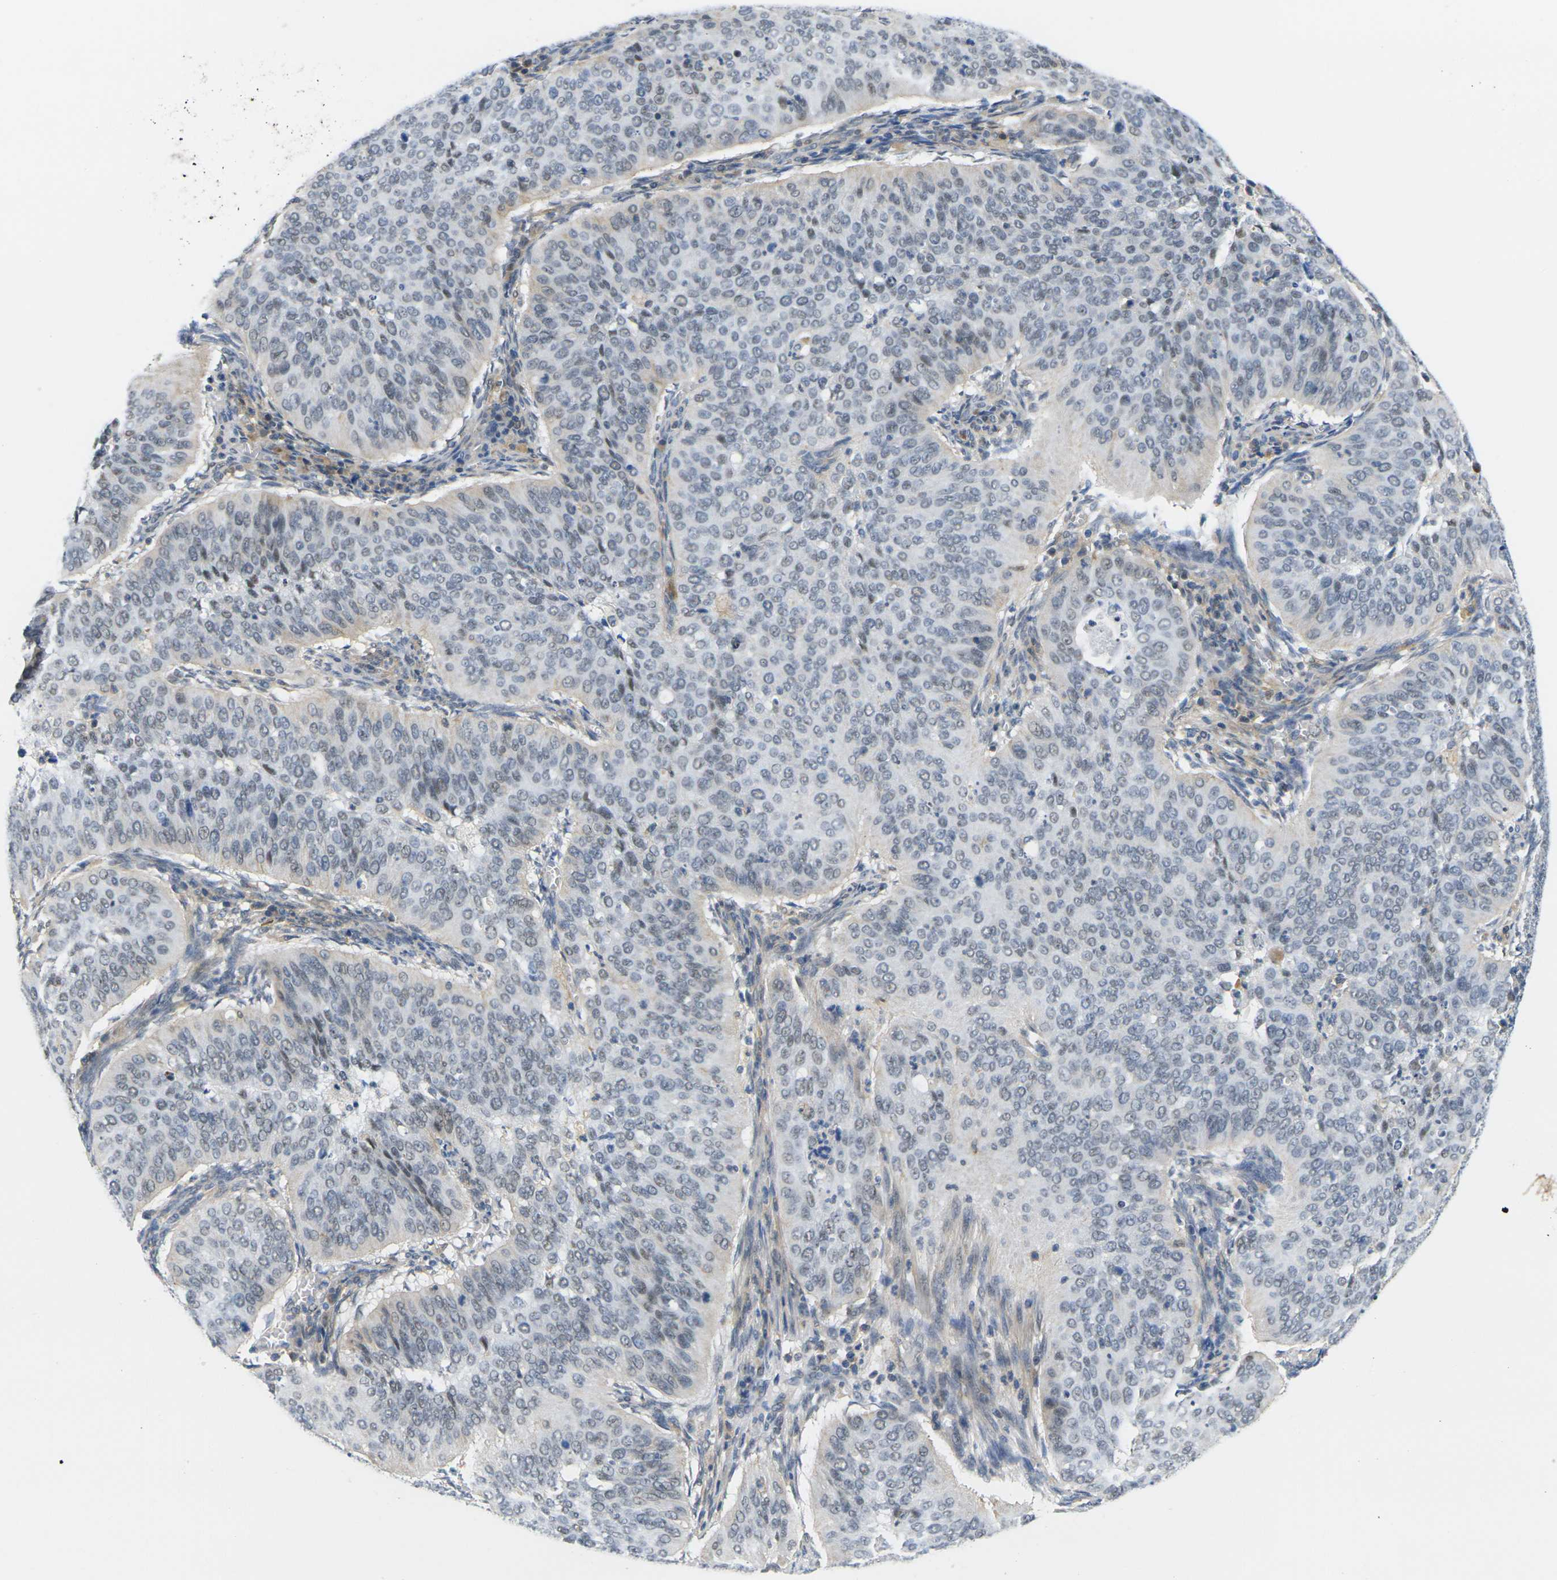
{"staining": {"intensity": "weak", "quantity": "25%-75%", "location": "nuclear"}, "tissue": "cervical cancer", "cell_type": "Tumor cells", "image_type": "cancer", "snomed": [{"axis": "morphology", "description": "Normal tissue, NOS"}, {"axis": "morphology", "description": "Squamous cell carcinoma, NOS"}, {"axis": "topography", "description": "Cervix"}], "caption": "Immunohistochemistry (IHC) micrograph of neoplastic tissue: human cervical cancer stained using immunohistochemistry reveals low levels of weak protein expression localized specifically in the nuclear of tumor cells, appearing as a nuclear brown color.", "gene": "OTOF", "patient": {"sex": "female", "age": 39}}